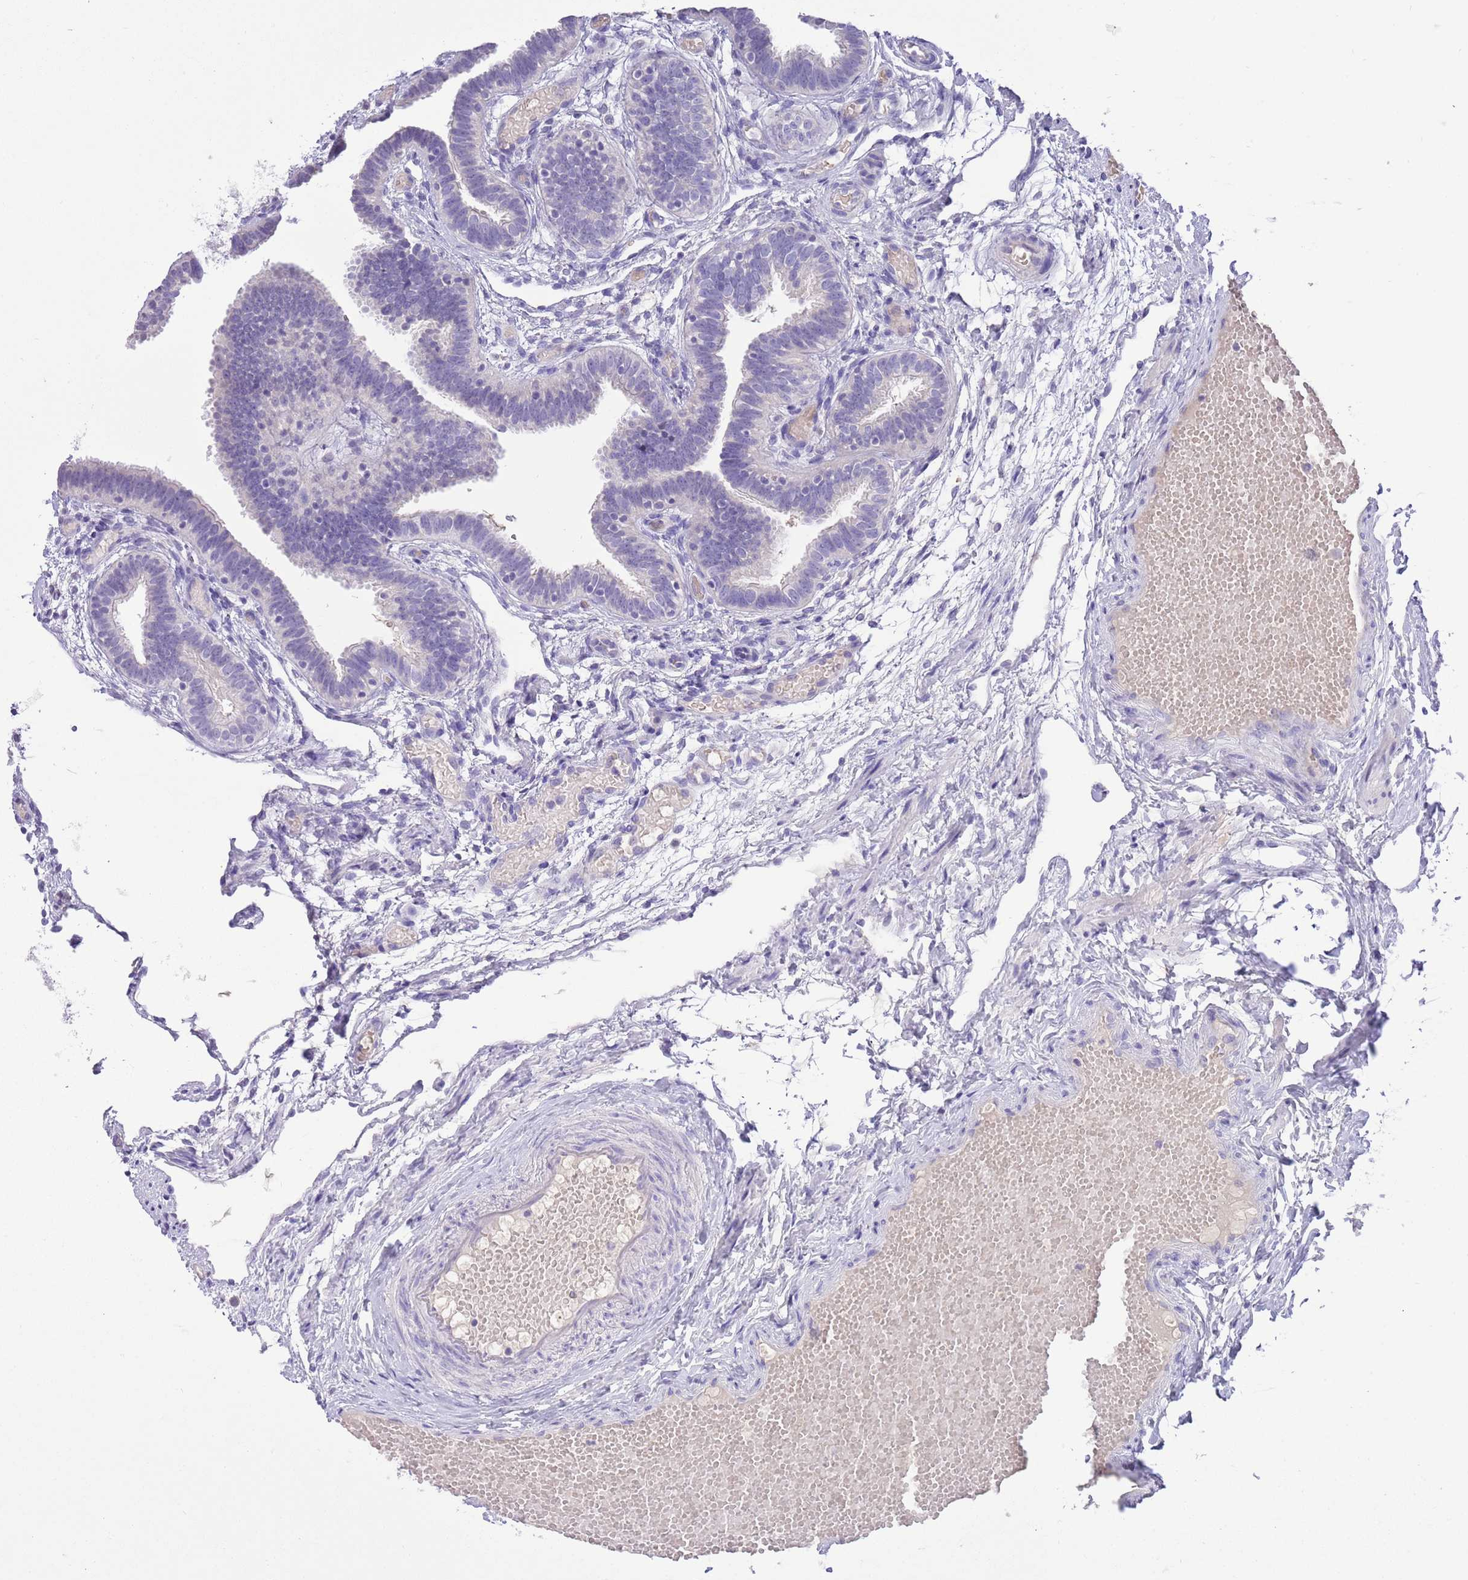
{"staining": {"intensity": "negative", "quantity": "none", "location": "none"}, "tissue": "fallopian tube", "cell_type": "Glandular cells", "image_type": "normal", "snomed": [{"axis": "morphology", "description": "Normal tissue, NOS"}, {"axis": "topography", "description": "Fallopian tube"}], "caption": "A high-resolution photomicrograph shows immunohistochemistry (IHC) staining of unremarkable fallopian tube, which exhibits no significant staining in glandular cells.", "gene": "SFTPA1", "patient": {"sex": "female", "age": 37}}